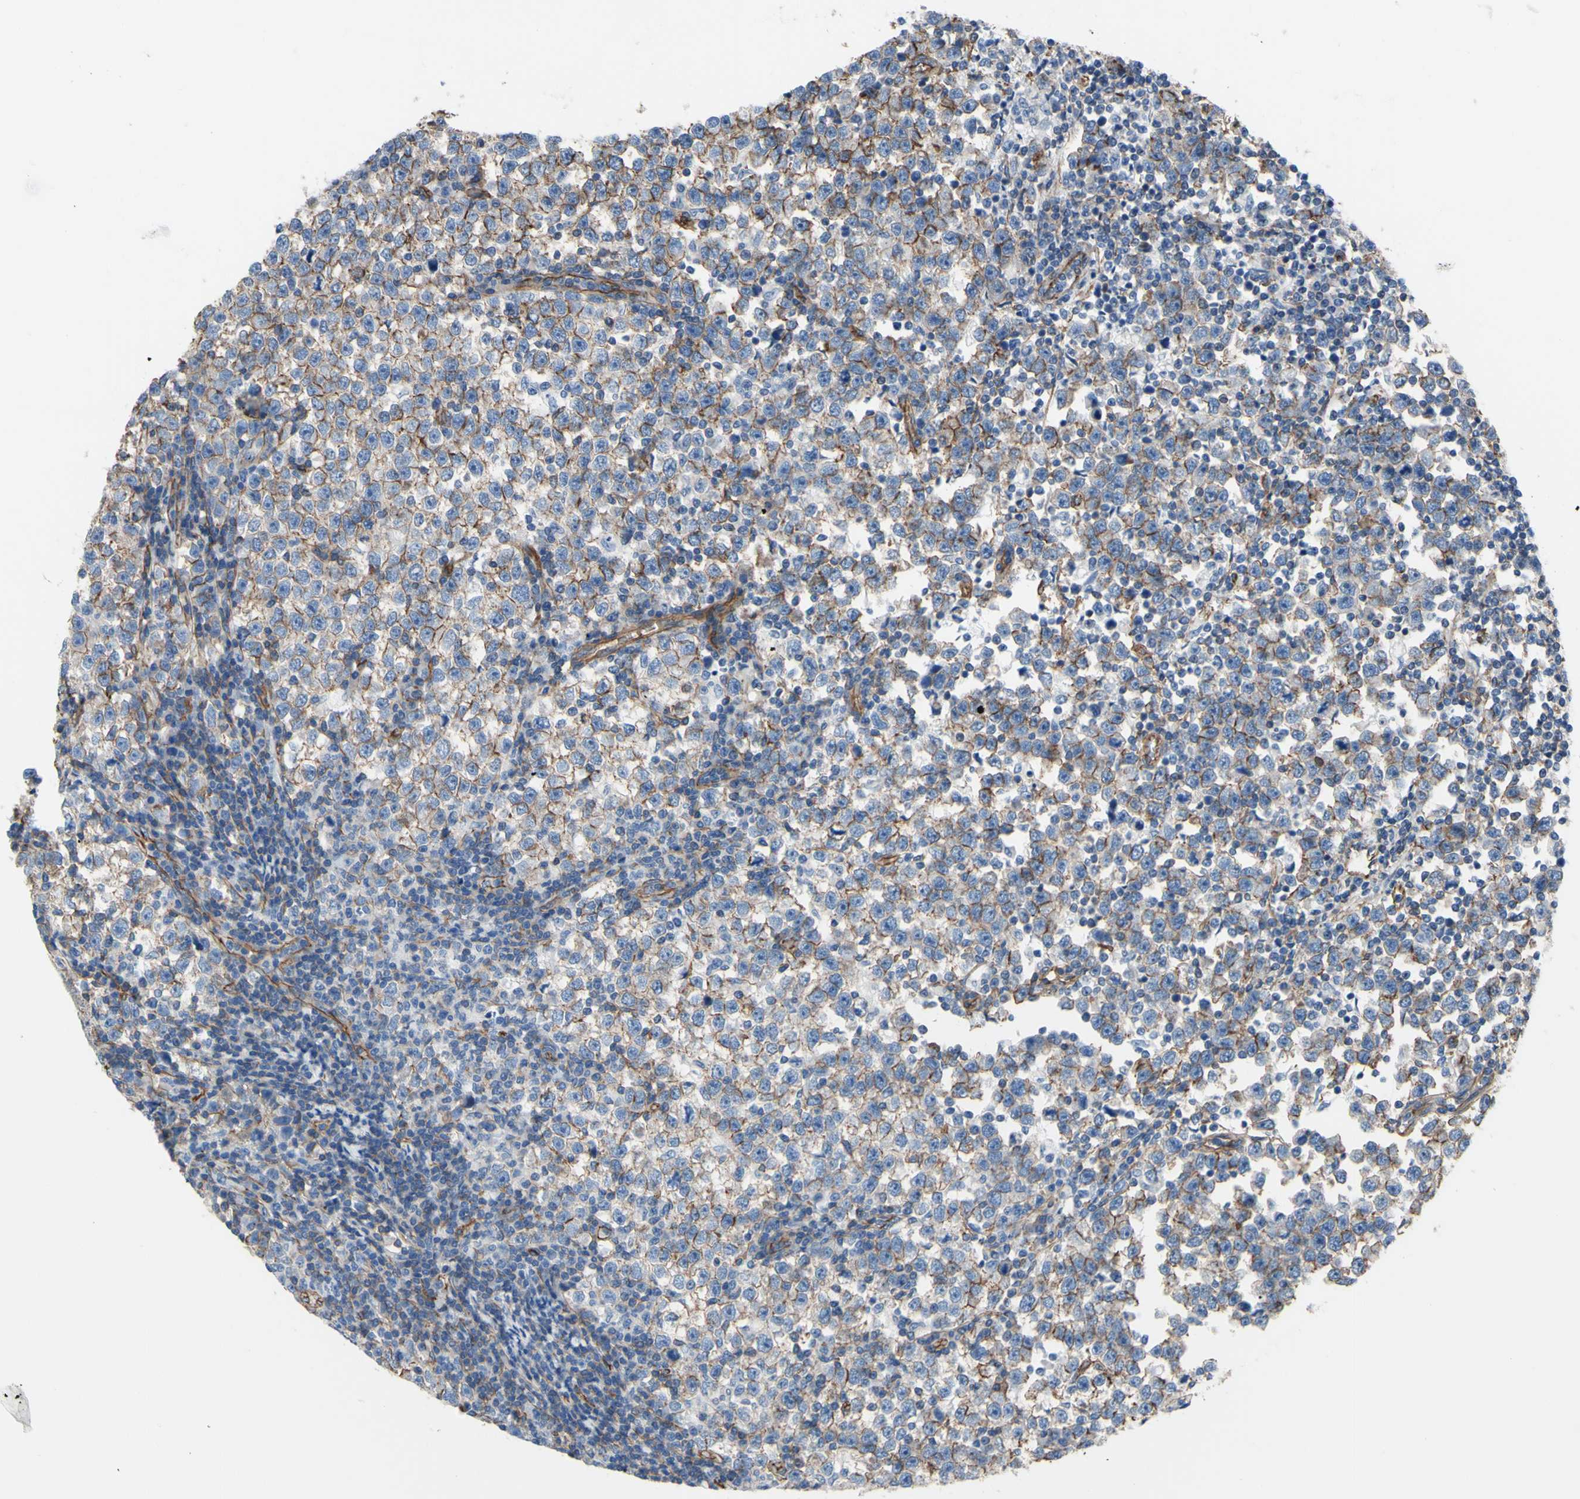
{"staining": {"intensity": "moderate", "quantity": ">75%", "location": "cytoplasmic/membranous"}, "tissue": "testis cancer", "cell_type": "Tumor cells", "image_type": "cancer", "snomed": [{"axis": "morphology", "description": "Seminoma, NOS"}, {"axis": "topography", "description": "Testis"}], "caption": "Protein analysis of testis cancer tissue displays moderate cytoplasmic/membranous expression in approximately >75% of tumor cells.", "gene": "TPBG", "patient": {"sex": "male", "age": 43}}